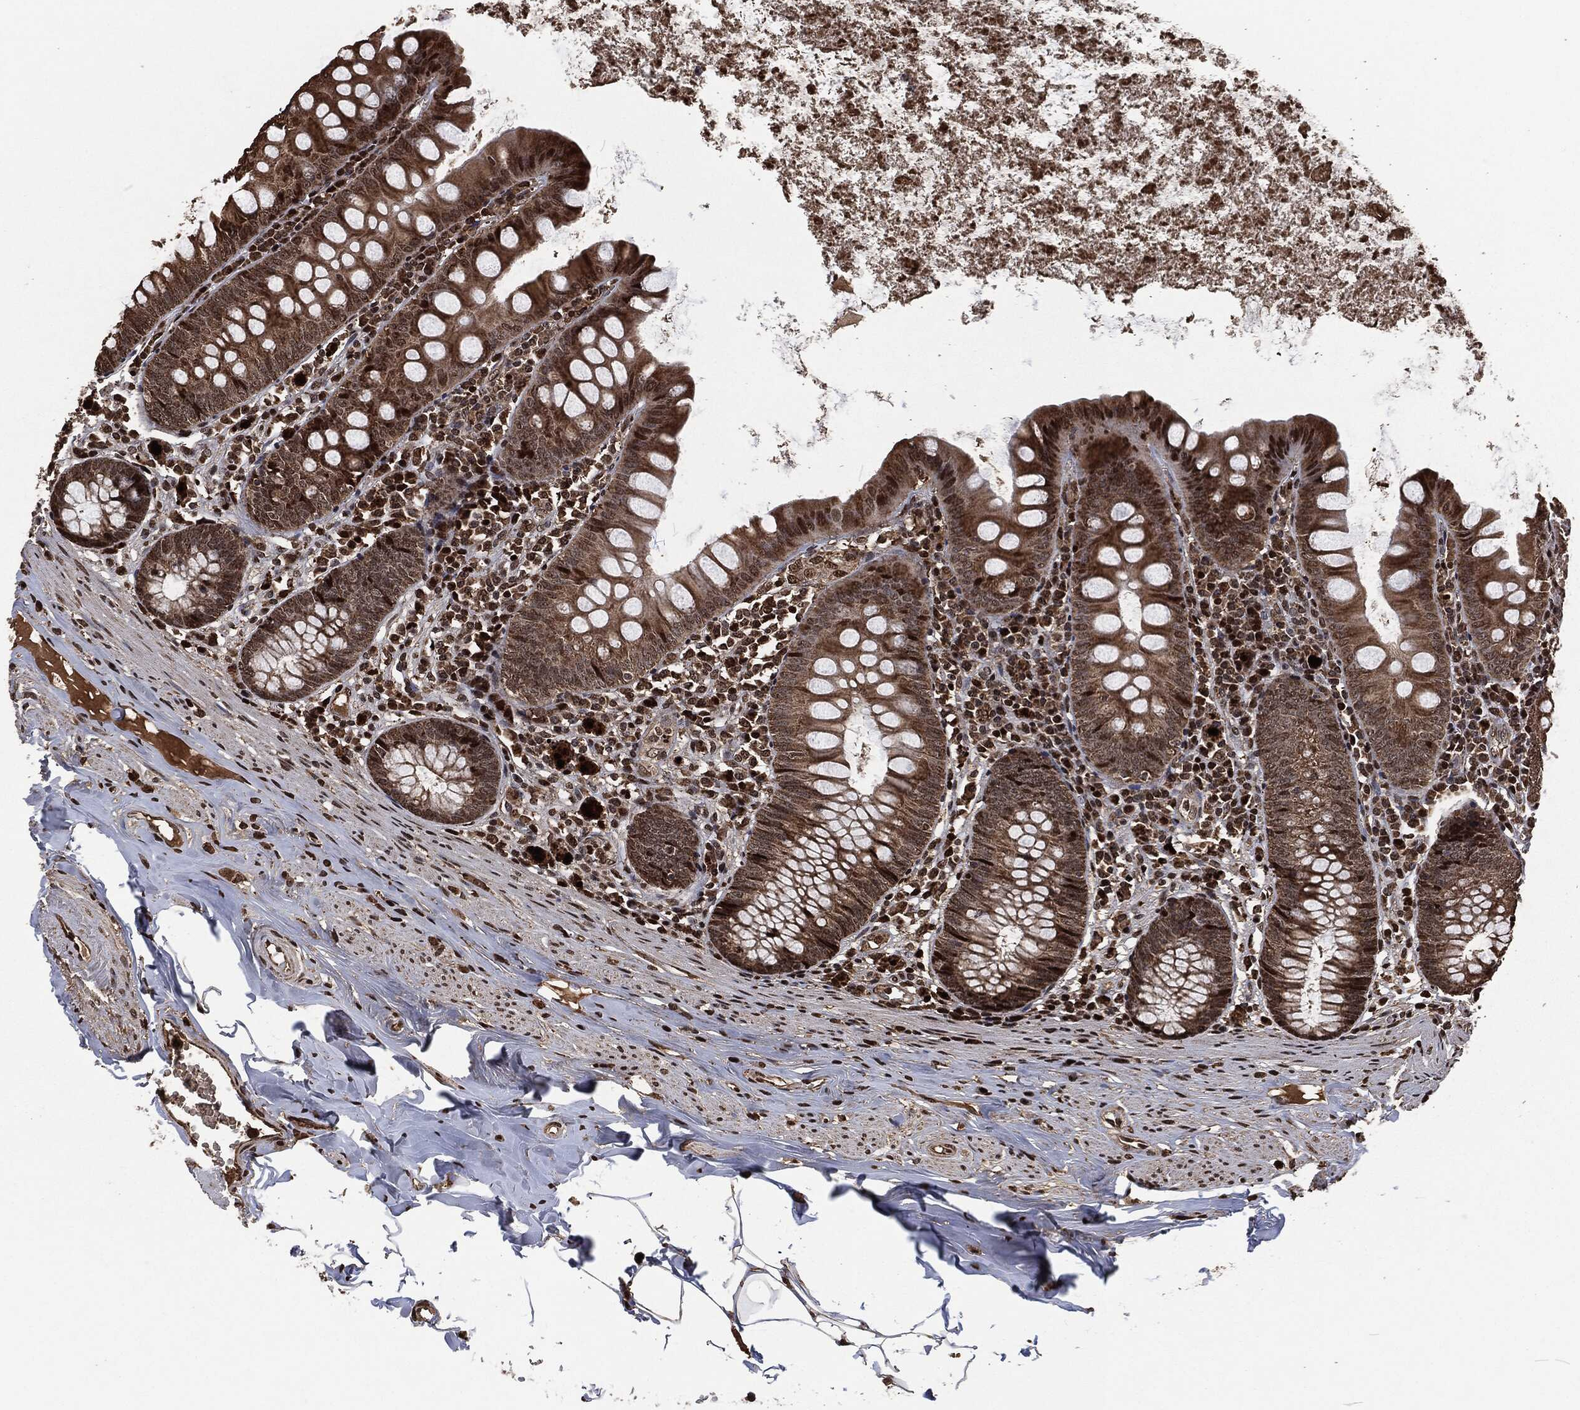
{"staining": {"intensity": "strong", "quantity": "<25%", "location": "nuclear"}, "tissue": "appendix", "cell_type": "Glandular cells", "image_type": "normal", "snomed": [{"axis": "morphology", "description": "Normal tissue, NOS"}, {"axis": "topography", "description": "Appendix"}], "caption": "A brown stain labels strong nuclear expression of a protein in glandular cells of benign appendix. The staining was performed using DAB (3,3'-diaminobenzidine), with brown indicating positive protein expression. Nuclei are stained blue with hematoxylin.", "gene": "SNAI1", "patient": {"sex": "female", "age": 82}}